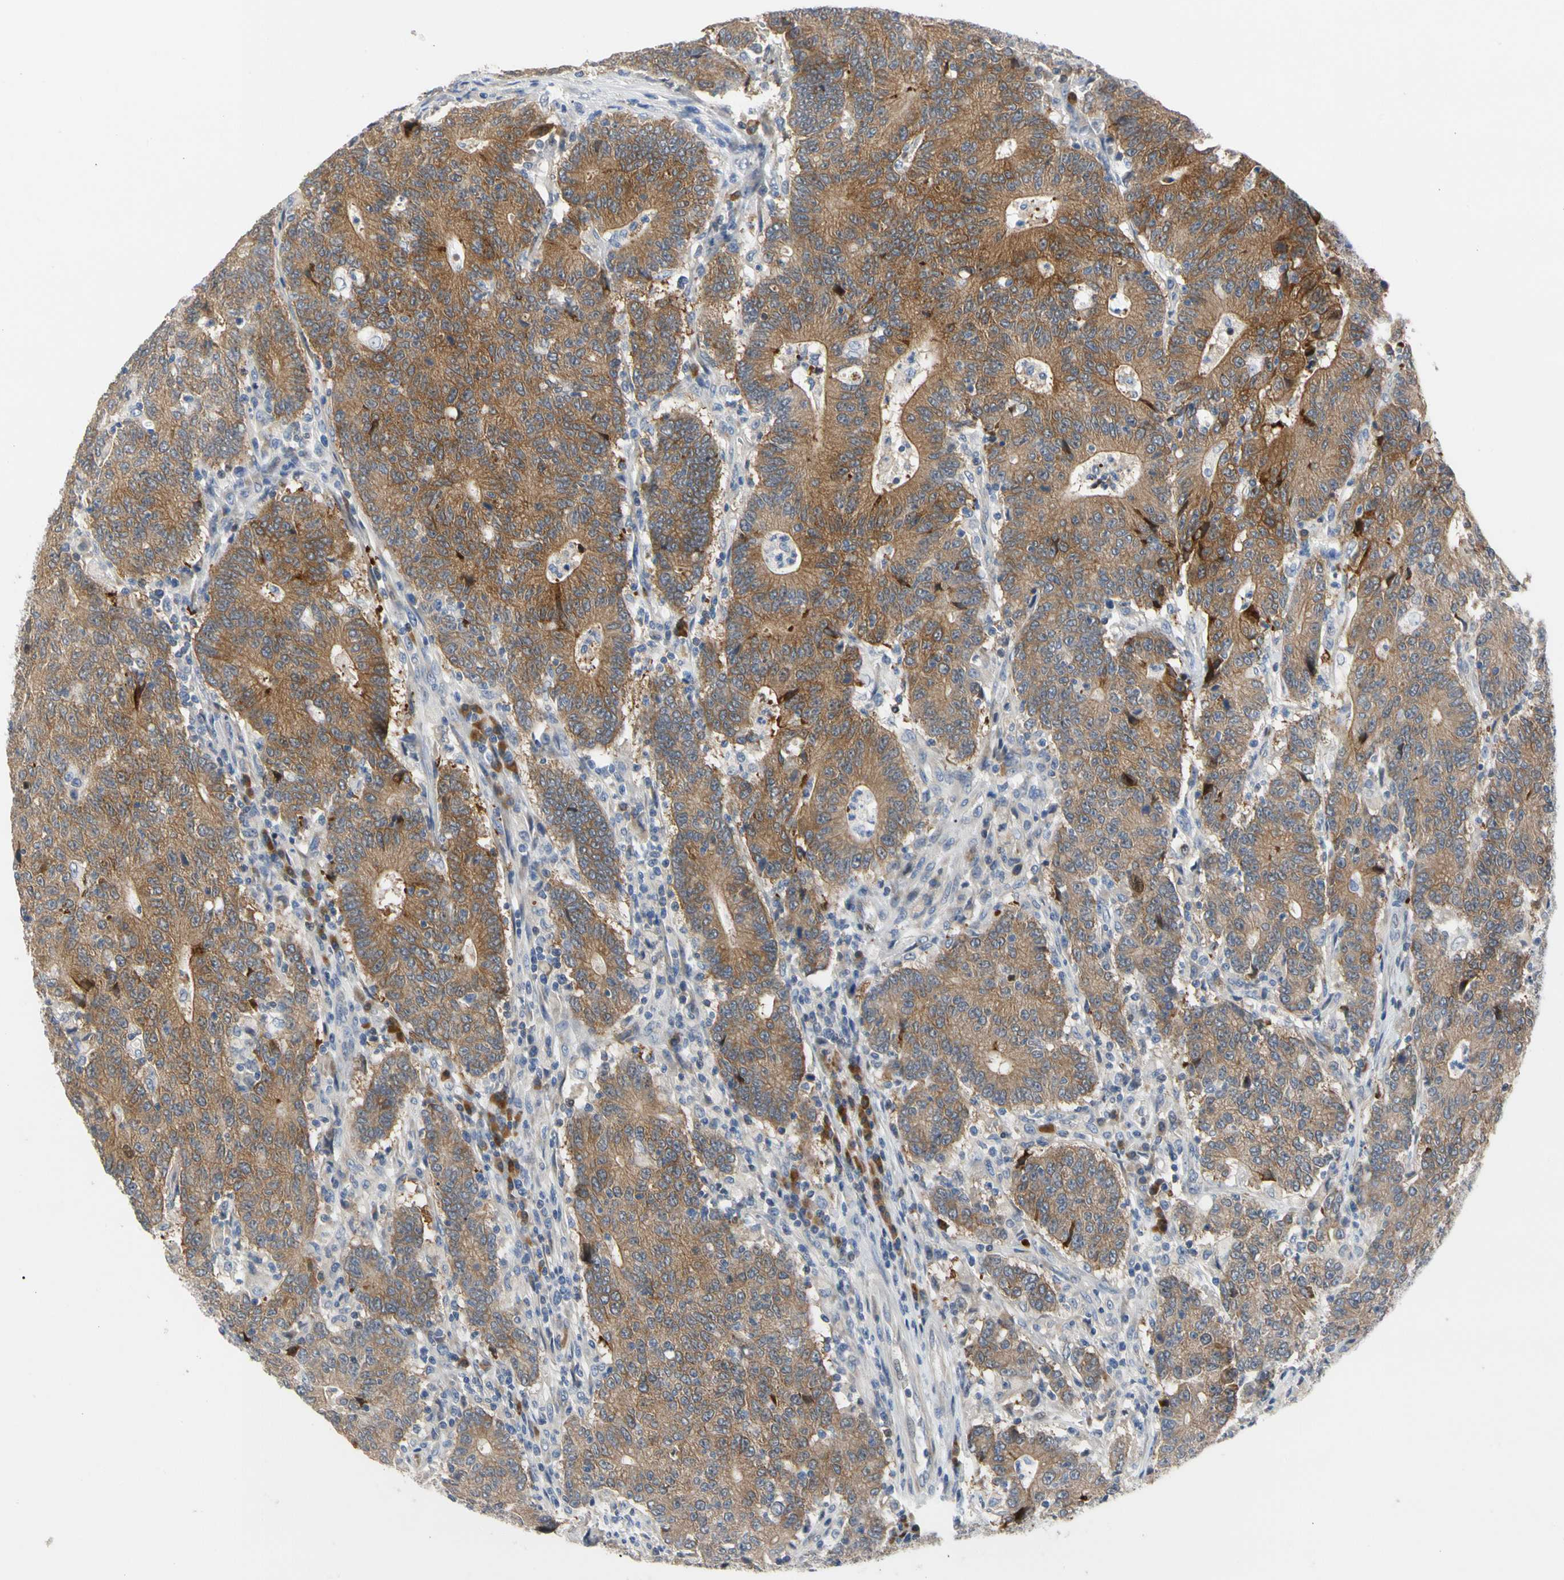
{"staining": {"intensity": "moderate", "quantity": ">75%", "location": "cytoplasmic/membranous"}, "tissue": "colorectal cancer", "cell_type": "Tumor cells", "image_type": "cancer", "snomed": [{"axis": "morphology", "description": "Normal tissue, NOS"}, {"axis": "morphology", "description": "Adenocarcinoma, NOS"}, {"axis": "topography", "description": "Colon"}], "caption": "Immunohistochemical staining of colorectal cancer shows moderate cytoplasmic/membranous protein expression in about >75% of tumor cells.", "gene": "HMGCR", "patient": {"sex": "female", "age": 75}}